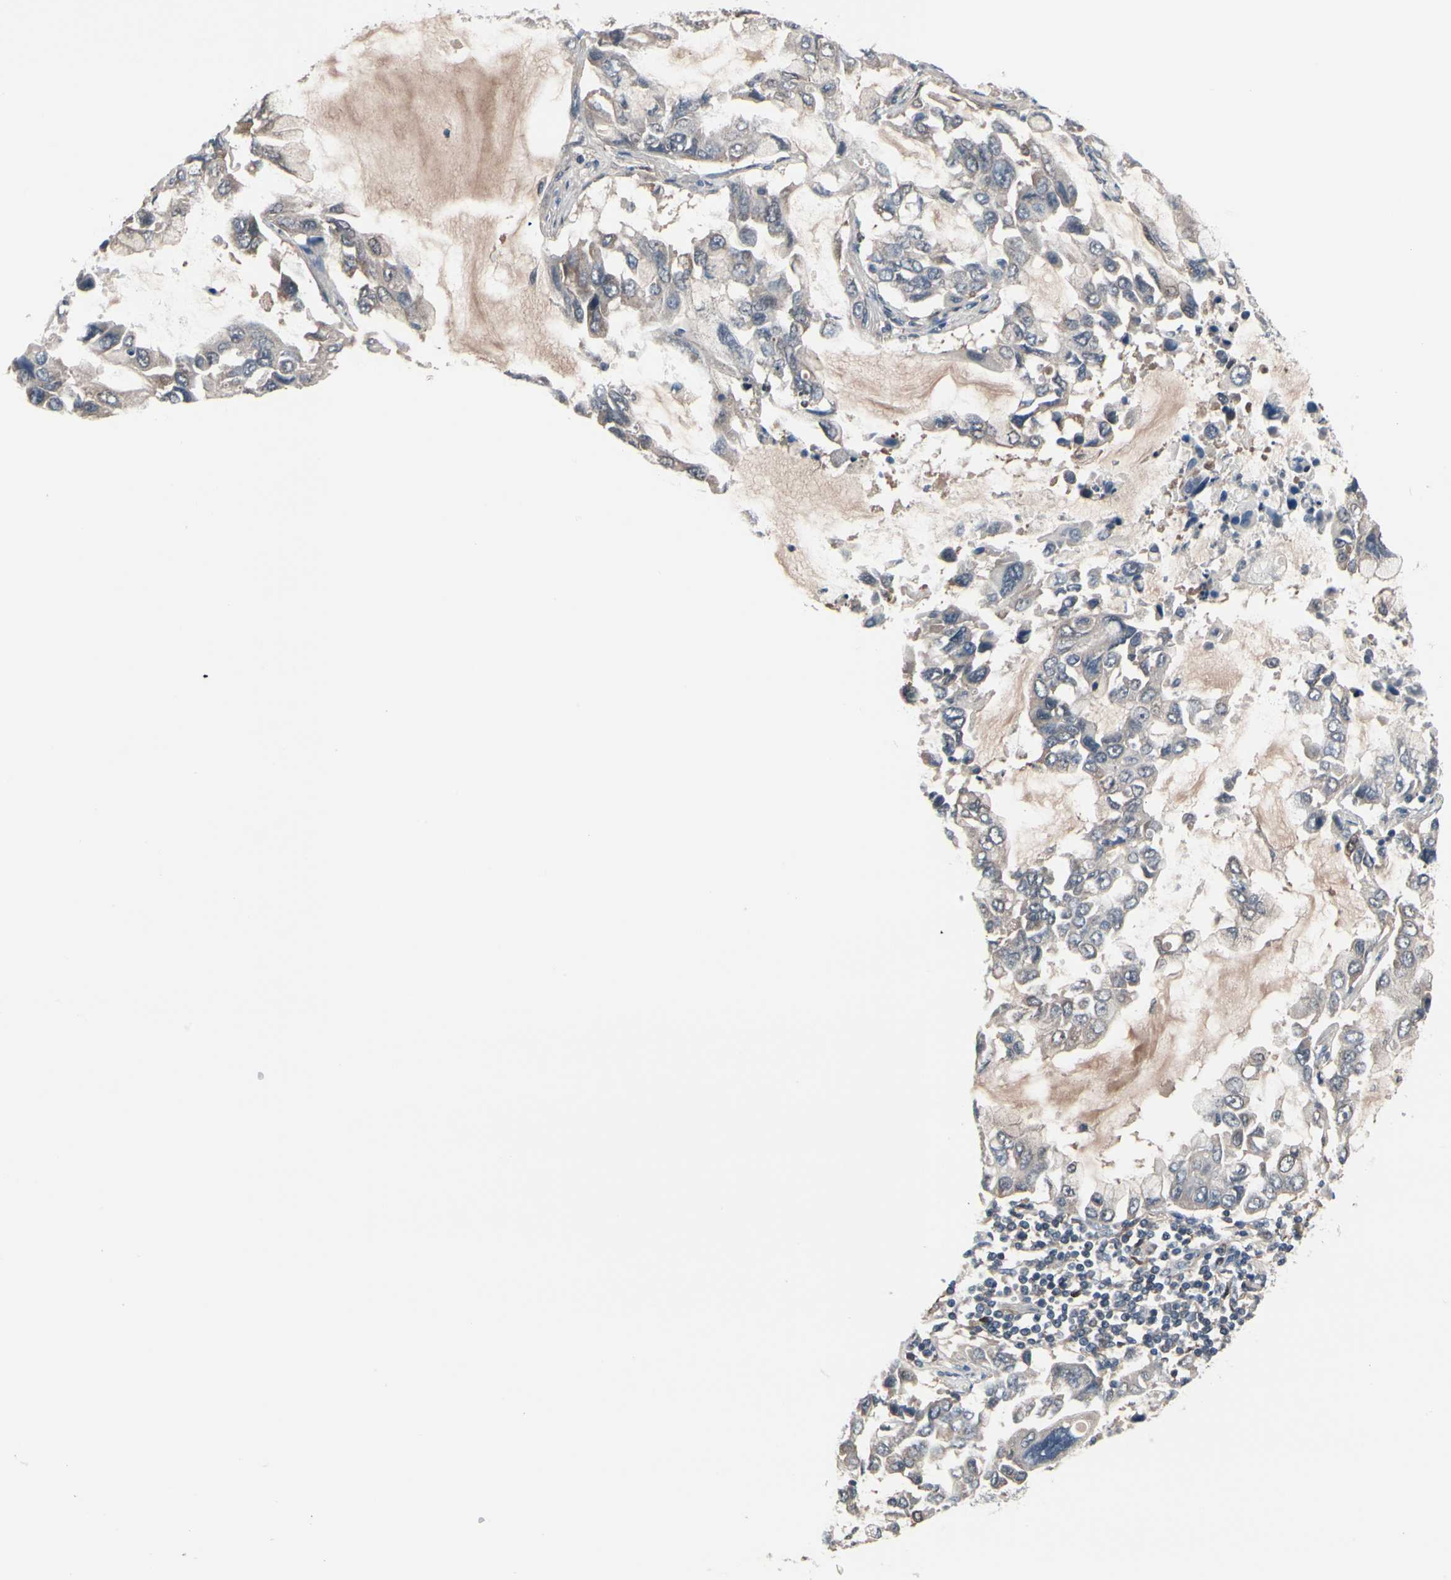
{"staining": {"intensity": "weak", "quantity": ">75%", "location": "cytoplasmic/membranous"}, "tissue": "lung cancer", "cell_type": "Tumor cells", "image_type": "cancer", "snomed": [{"axis": "morphology", "description": "Adenocarcinoma, NOS"}, {"axis": "topography", "description": "Lung"}], "caption": "The immunohistochemical stain highlights weak cytoplasmic/membranous positivity in tumor cells of lung adenocarcinoma tissue.", "gene": "PRDX6", "patient": {"sex": "male", "age": 64}}